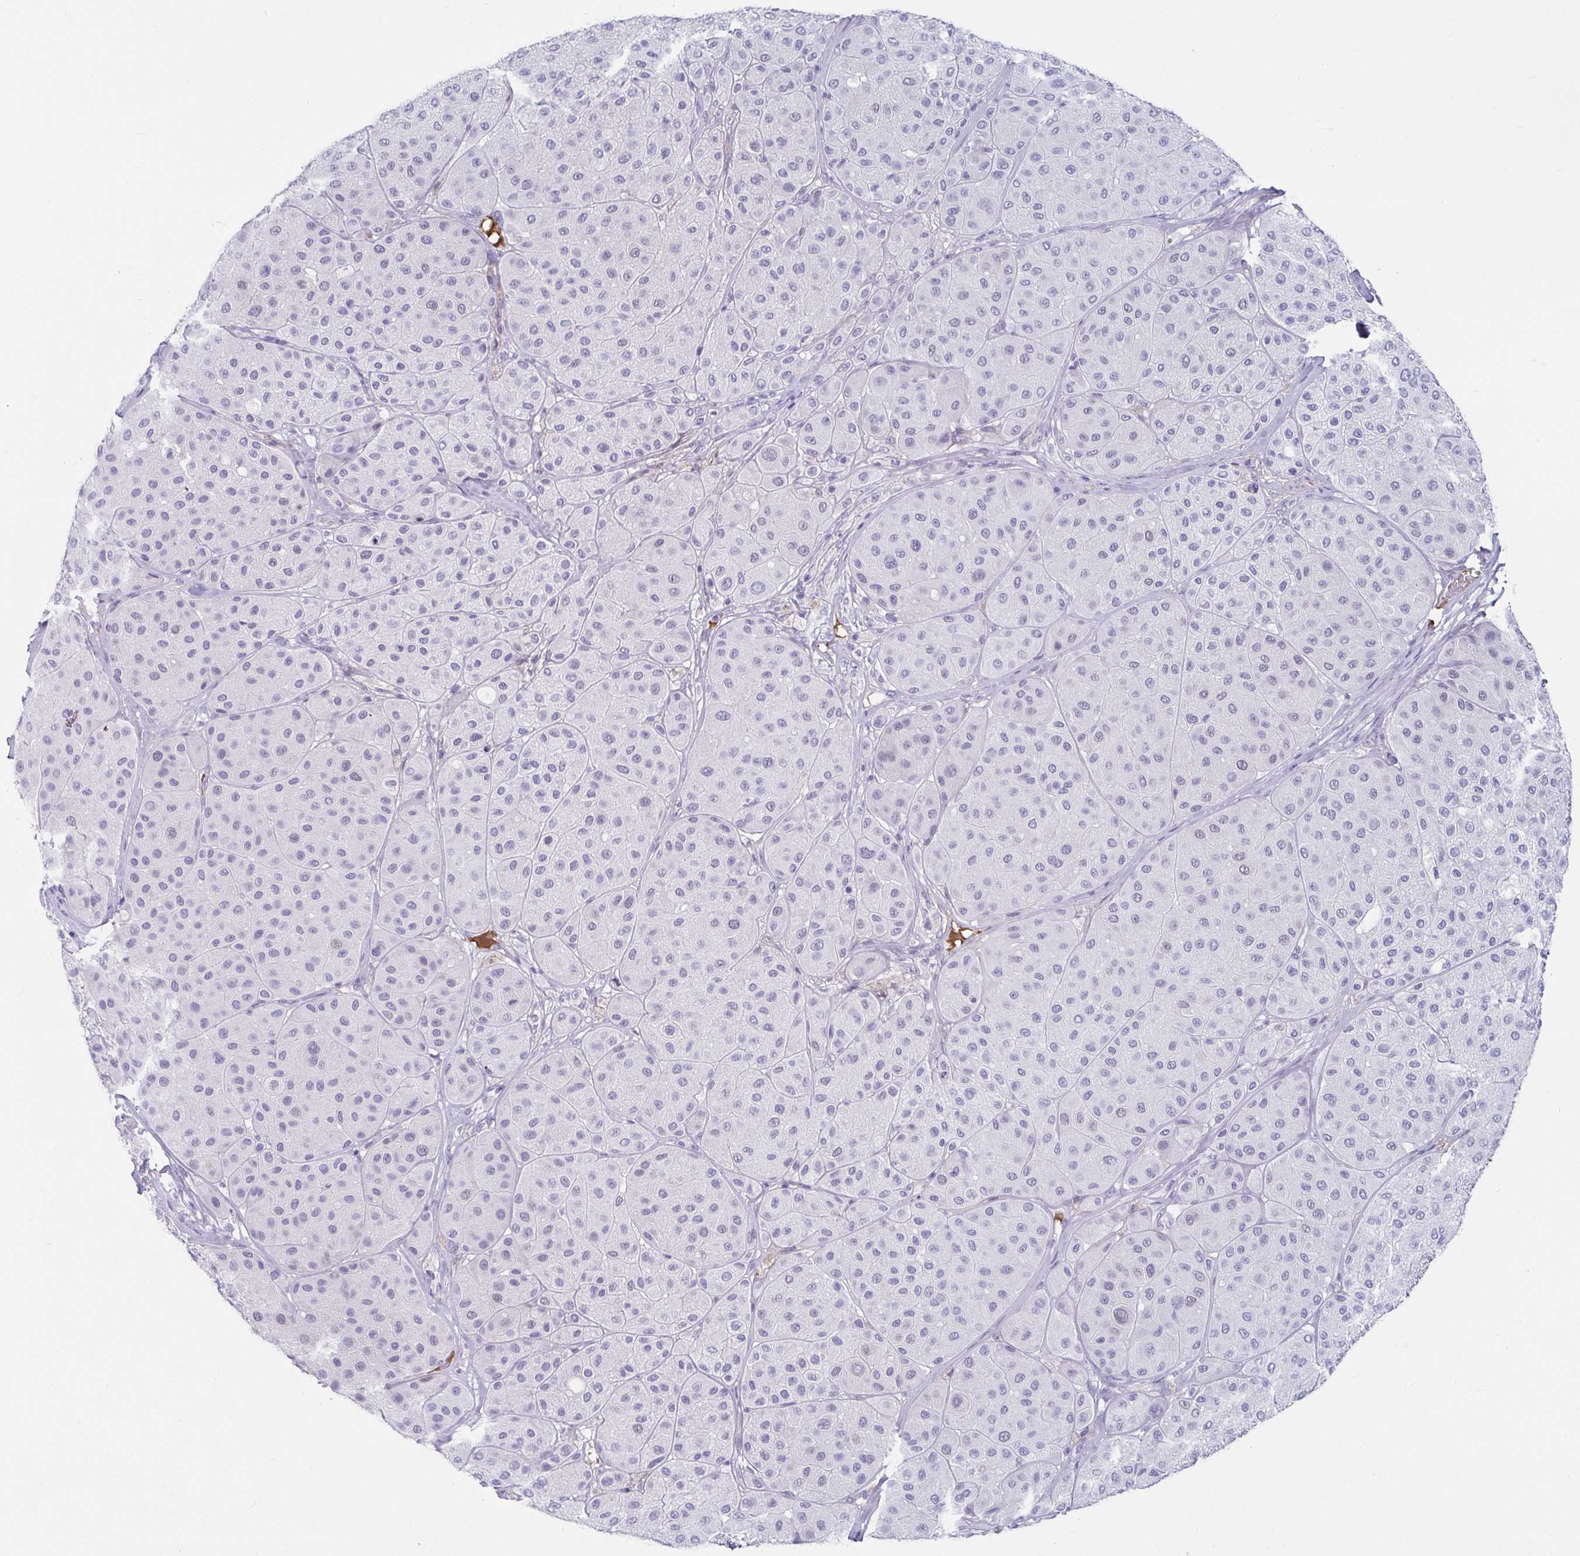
{"staining": {"intensity": "negative", "quantity": "none", "location": "none"}, "tissue": "melanoma", "cell_type": "Tumor cells", "image_type": "cancer", "snomed": [{"axis": "morphology", "description": "Malignant melanoma, Metastatic site"}, {"axis": "topography", "description": "Smooth muscle"}], "caption": "Tumor cells are negative for brown protein staining in malignant melanoma (metastatic site).", "gene": "NPY", "patient": {"sex": "male", "age": 41}}